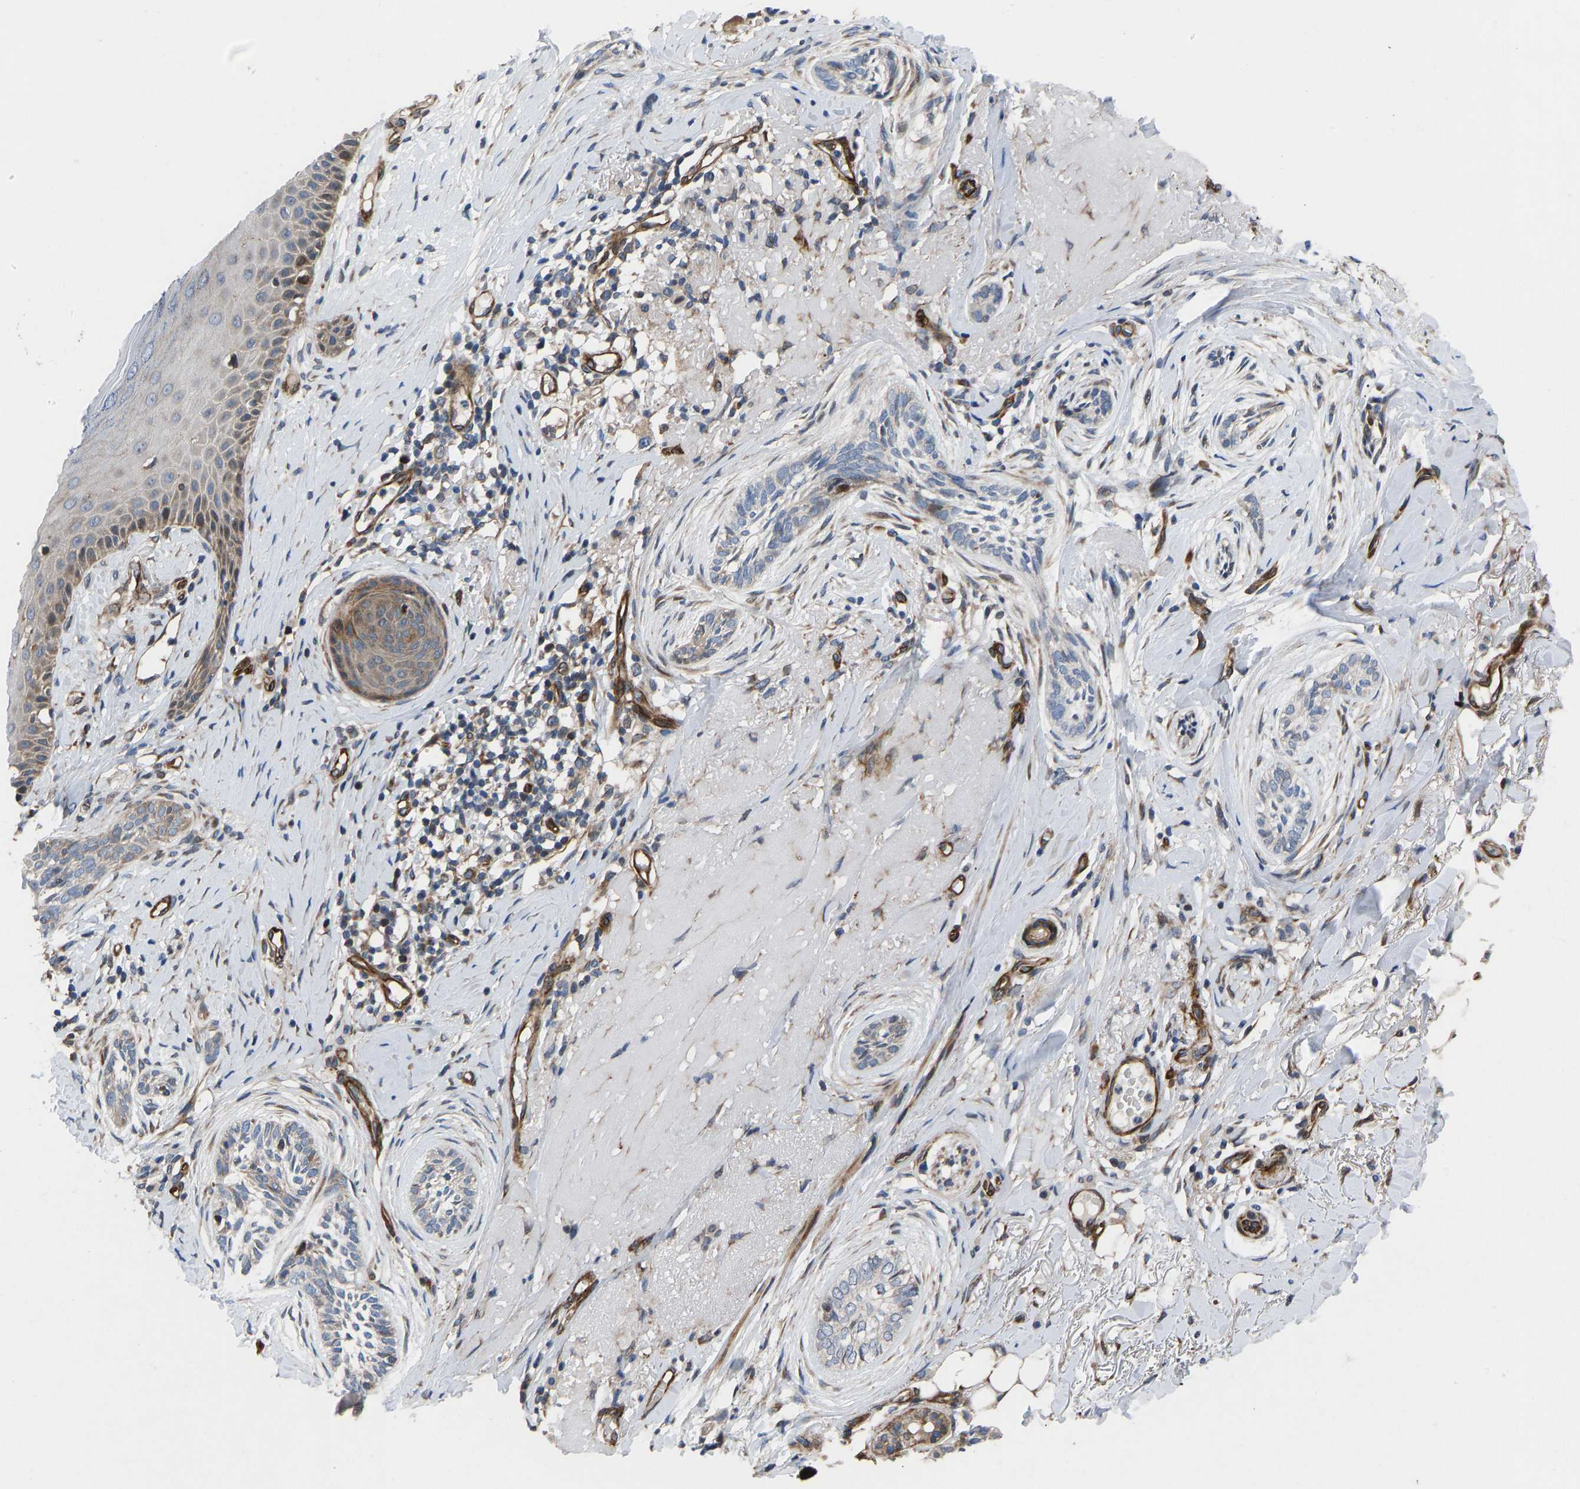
{"staining": {"intensity": "weak", "quantity": "25%-75%", "location": "cytoplasmic/membranous"}, "tissue": "skin cancer", "cell_type": "Tumor cells", "image_type": "cancer", "snomed": [{"axis": "morphology", "description": "Basal cell carcinoma"}, {"axis": "topography", "description": "Skin"}], "caption": "Basal cell carcinoma (skin) was stained to show a protein in brown. There is low levels of weak cytoplasmic/membranous positivity in approximately 25%-75% of tumor cells.", "gene": "TMEM38B", "patient": {"sex": "female", "age": 88}}